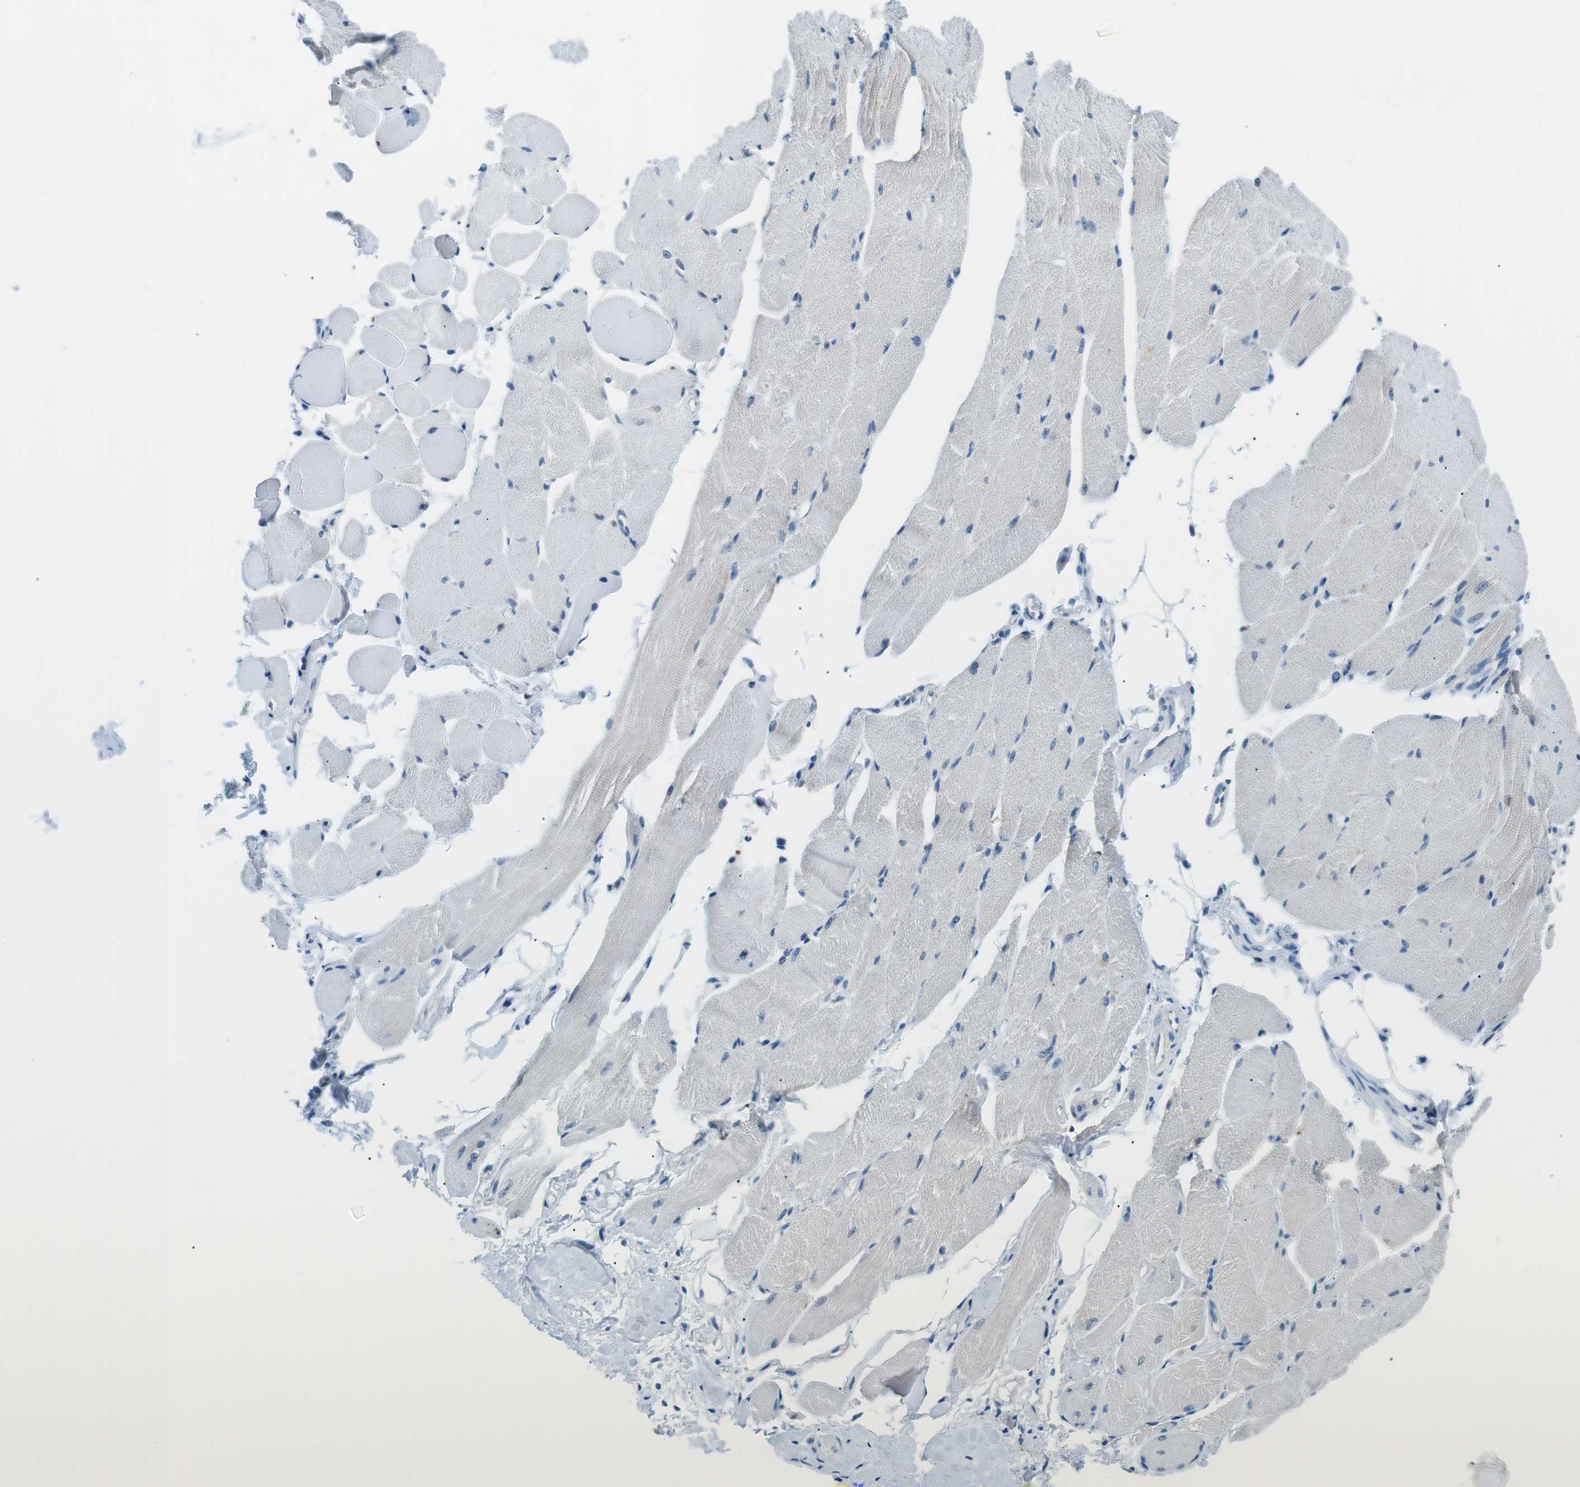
{"staining": {"intensity": "negative", "quantity": "none", "location": "none"}, "tissue": "skeletal muscle", "cell_type": "Myocytes", "image_type": "normal", "snomed": [{"axis": "morphology", "description": "Normal tissue, NOS"}, {"axis": "topography", "description": "Skeletal muscle"}, {"axis": "topography", "description": "Peripheral nerve tissue"}], "caption": "This is an immunohistochemistry image of normal skeletal muscle. There is no expression in myocytes.", "gene": "PHLDA1", "patient": {"sex": "female", "age": 84}}